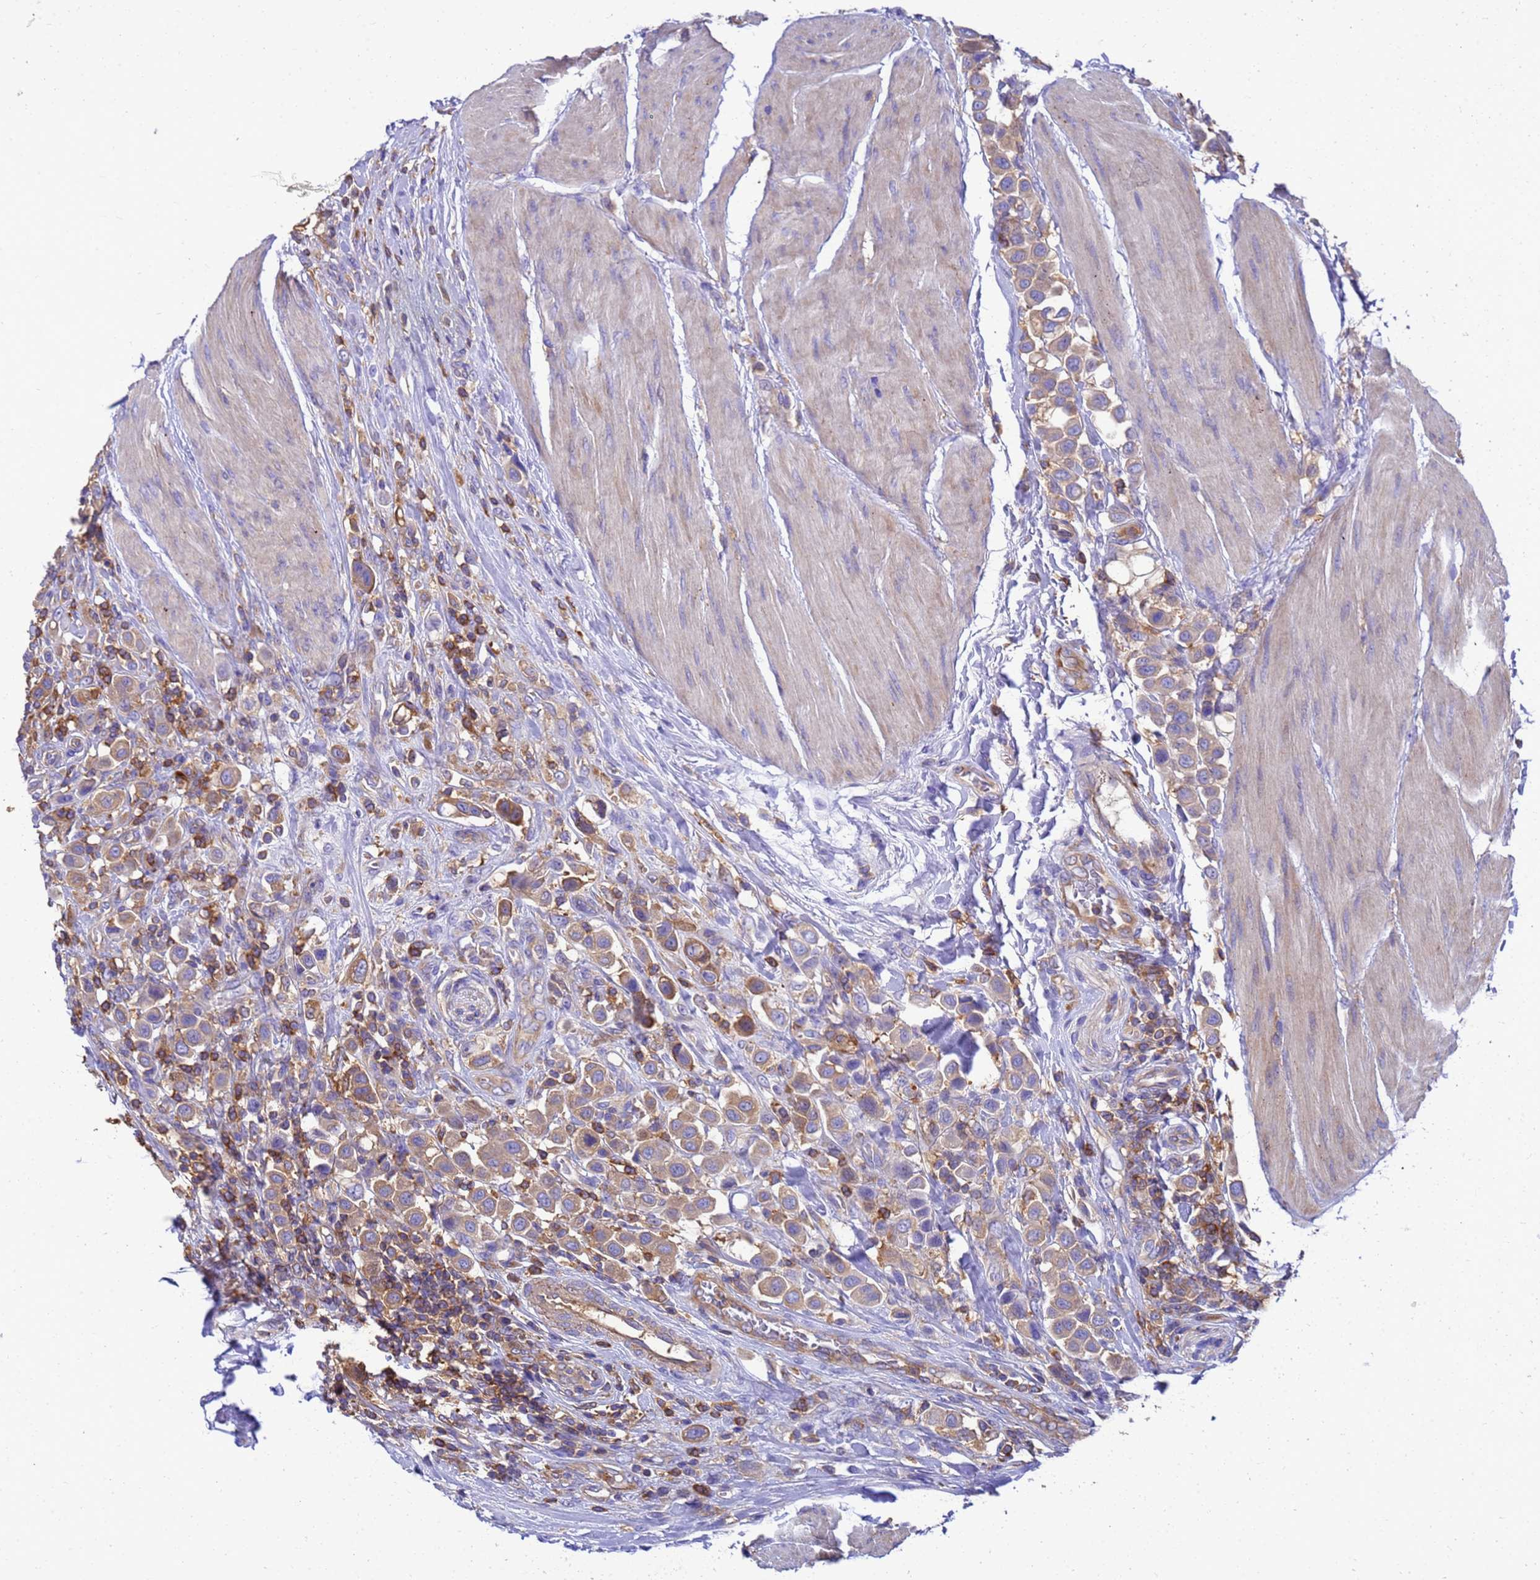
{"staining": {"intensity": "weak", "quantity": ">75%", "location": "cytoplasmic/membranous"}, "tissue": "urothelial cancer", "cell_type": "Tumor cells", "image_type": "cancer", "snomed": [{"axis": "morphology", "description": "Urothelial carcinoma, High grade"}, {"axis": "topography", "description": "Urinary bladder"}], "caption": "Urothelial cancer was stained to show a protein in brown. There is low levels of weak cytoplasmic/membranous positivity in about >75% of tumor cells.", "gene": "ZNF235", "patient": {"sex": "male", "age": 50}}